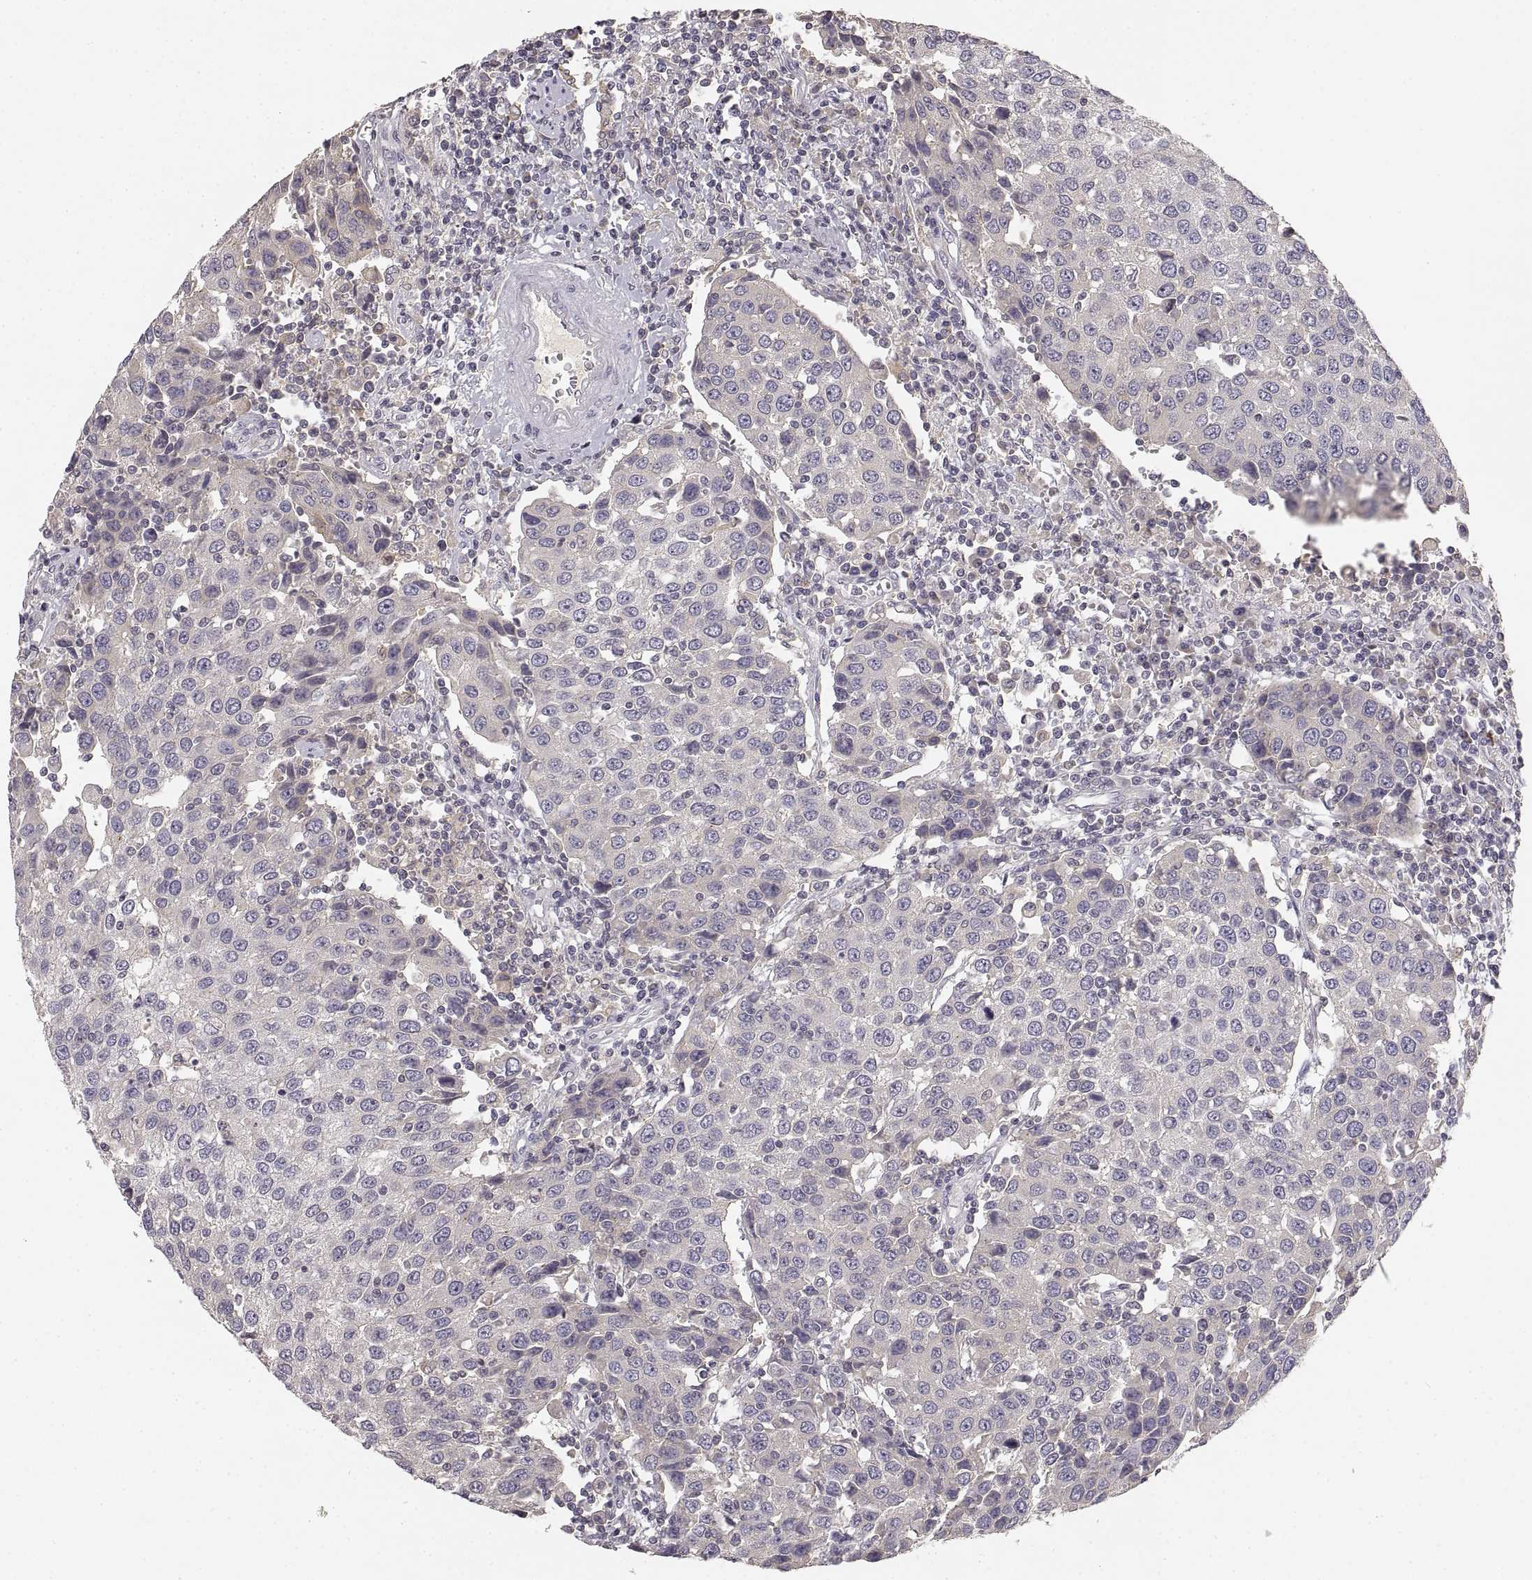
{"staining": {"intensity": "negative", "quantity": "none", "location": "none"}, "tissue": "urothelial cancer", "cell_type": "Tumor cells", "image_type": "cancer", "snomed": [{"axis": "morphology", "description": "Urothelial carcinoma, High grade"}, {"axis": "topography", "description": "Urinary bladder"}], "caption": "An image of human urothelial carcinoma (high-grade) is negative for staining in tumor cells. (Immunohistochemistry (ihc), brightfield microscopy, high magnification).", "gene": "RUNDC3A", "patient": {"sex": "female", "age": 85}}